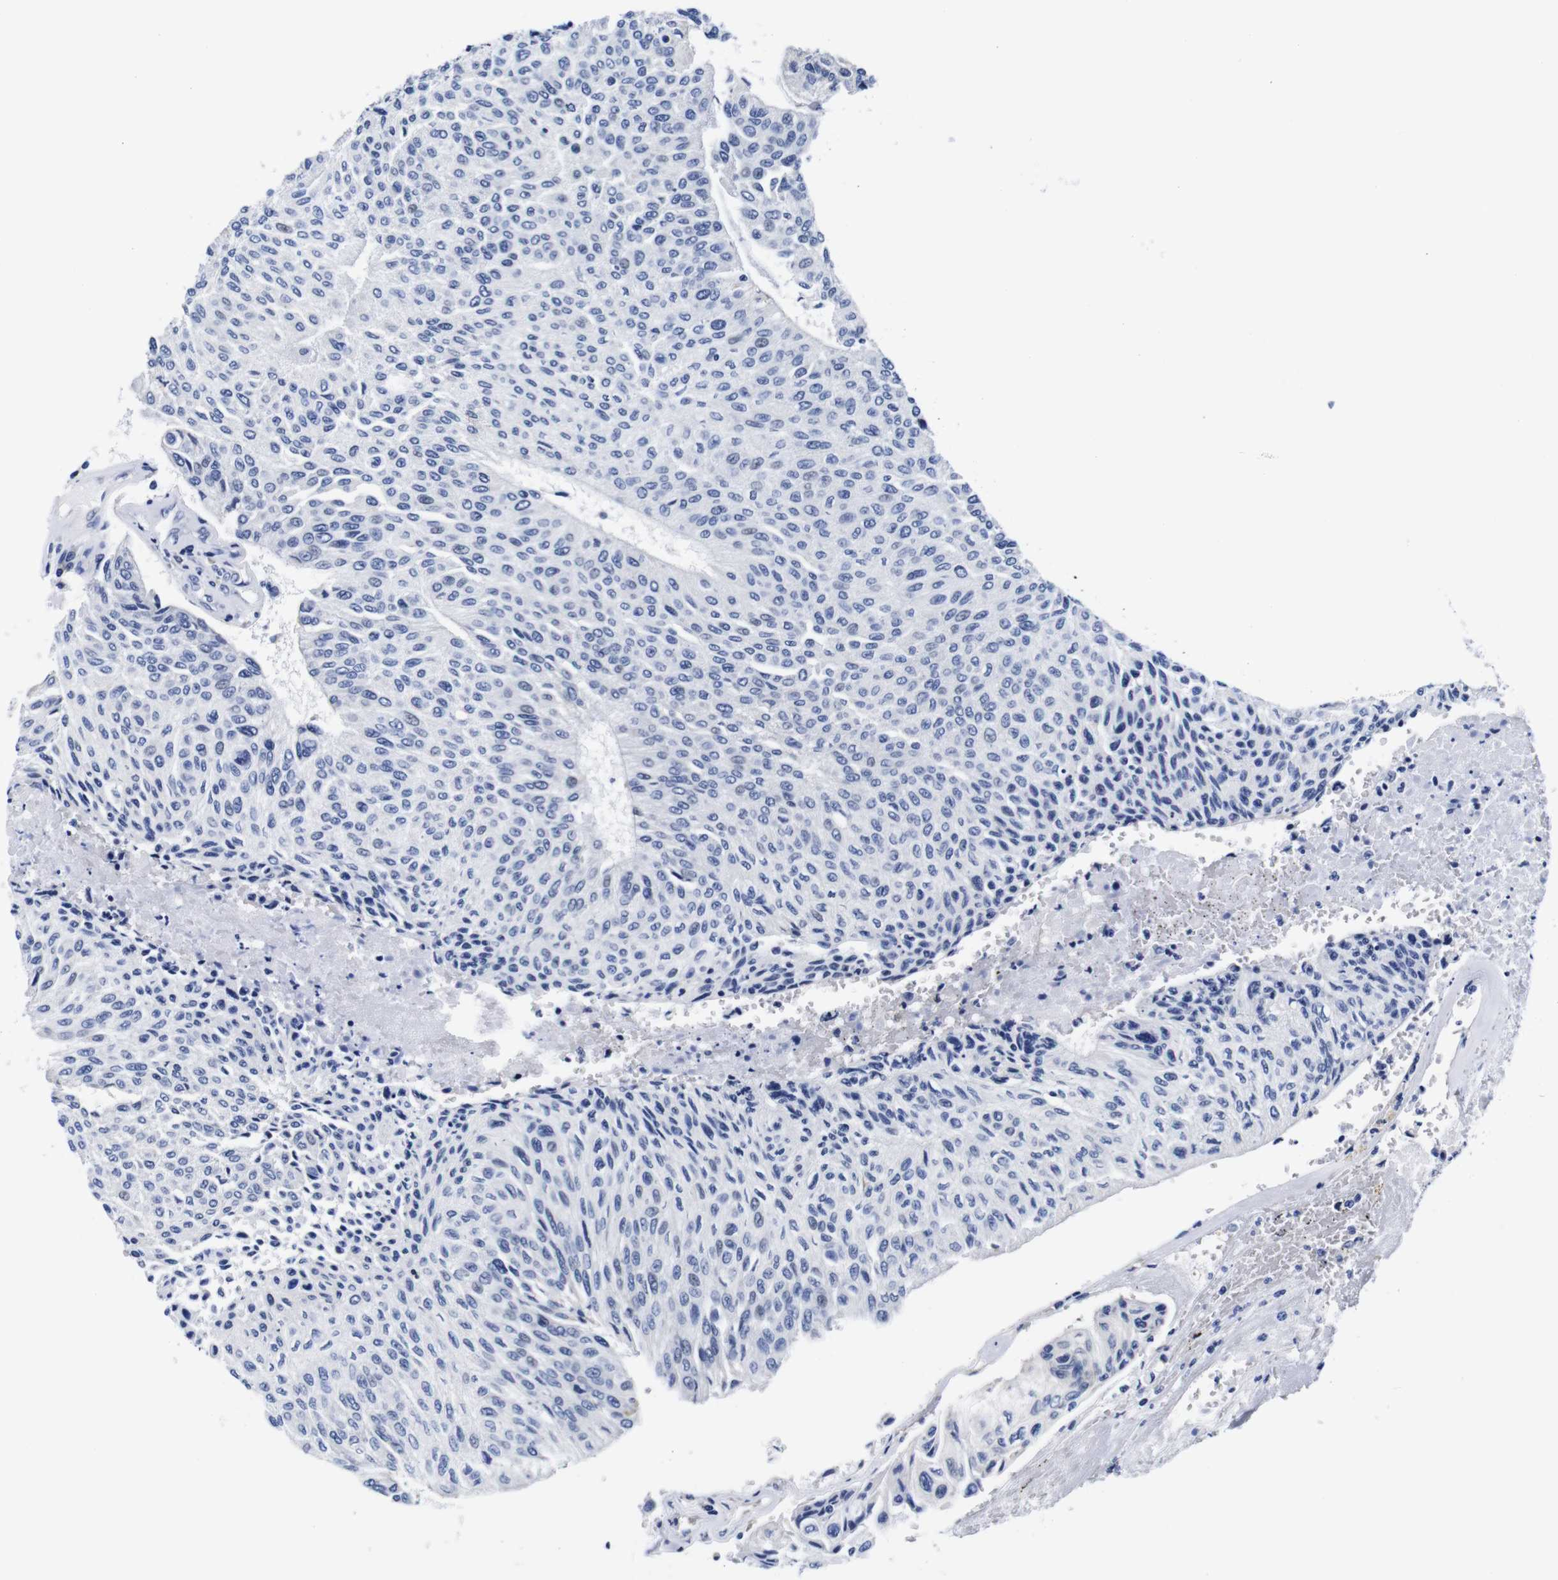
{"staining": {"intensity": "negative", "quantity": "none", "location": "none"}, "tissue": "urothelial cancer", "cell_type": "Tumor cells", "image_type": "cancer", "snomed": [{"axis": "morphology", "description": "Urothelial carcinoma, High grade"}, {"axis": "topography", "description": "Urinary bladder"}], "caption": "This is an immunohistochemistry (IHC) photomicrograph of human urothelial carcinoma (high-grade). There is no positivity in tumor cells.", "gene": "CLEC4G", "patient": {"sex": "male", "age": 66}}